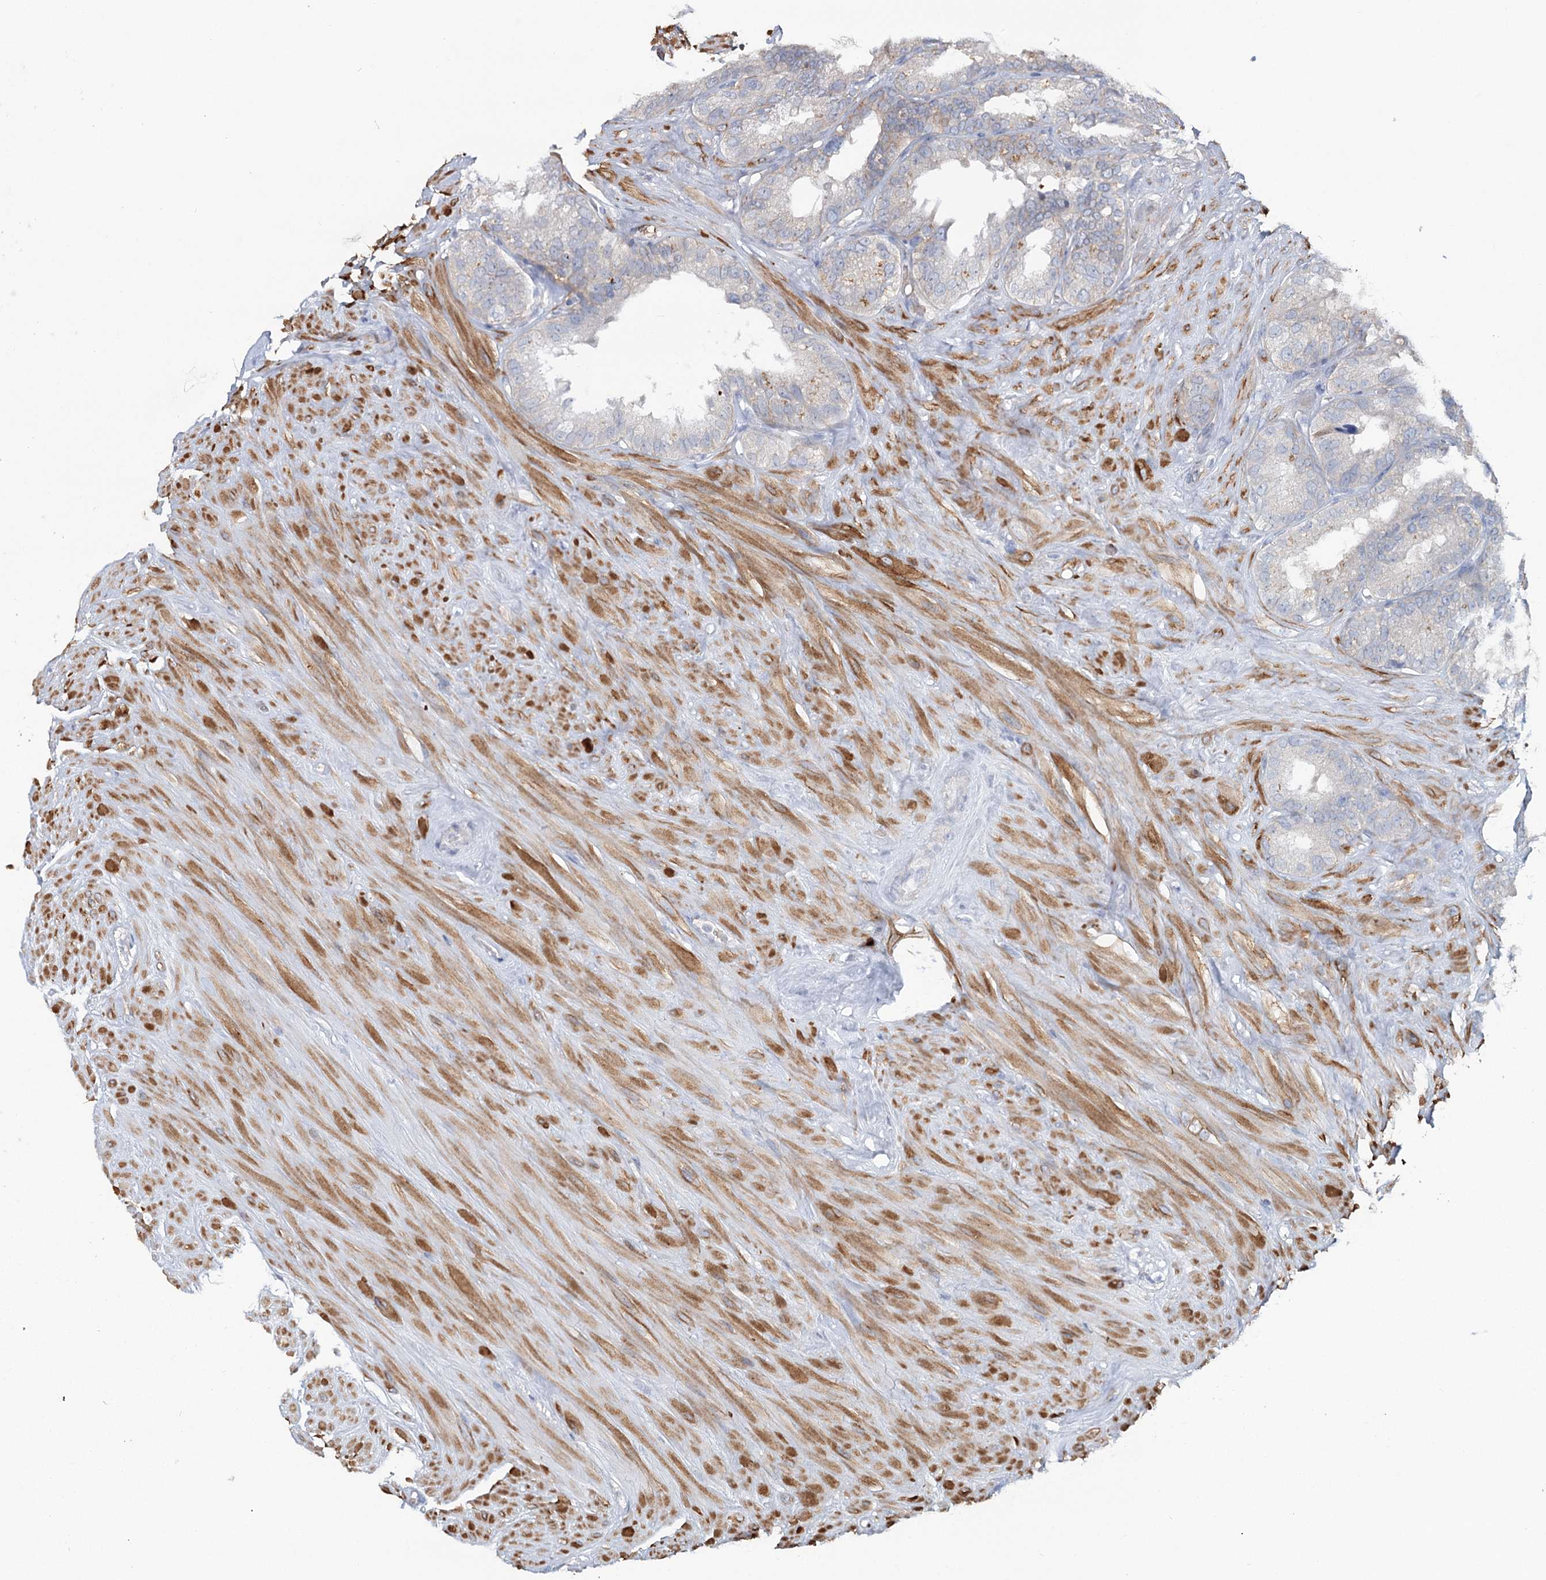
{"staining": {"intensity": "moderate", "quantity": "<25%", "location": "cytoplasmic/membranous"}, "tissue": "seminal vesicle", "cell_type": "Glandular cells", "image_type": "normal", "snomed": [{"axis": "morphology", "description": "Normal tissue, NOS"}, {"axis": "topography", "description": "Seminal veicle"}], "caption": "Moderate cytoplasmic/membranous staining for a protein is present in about <25% of glandular cells of benign seminal vesicle using IHC.", "gene": "MAP3K13", "patient": {"sex": "male", "age": 80}}